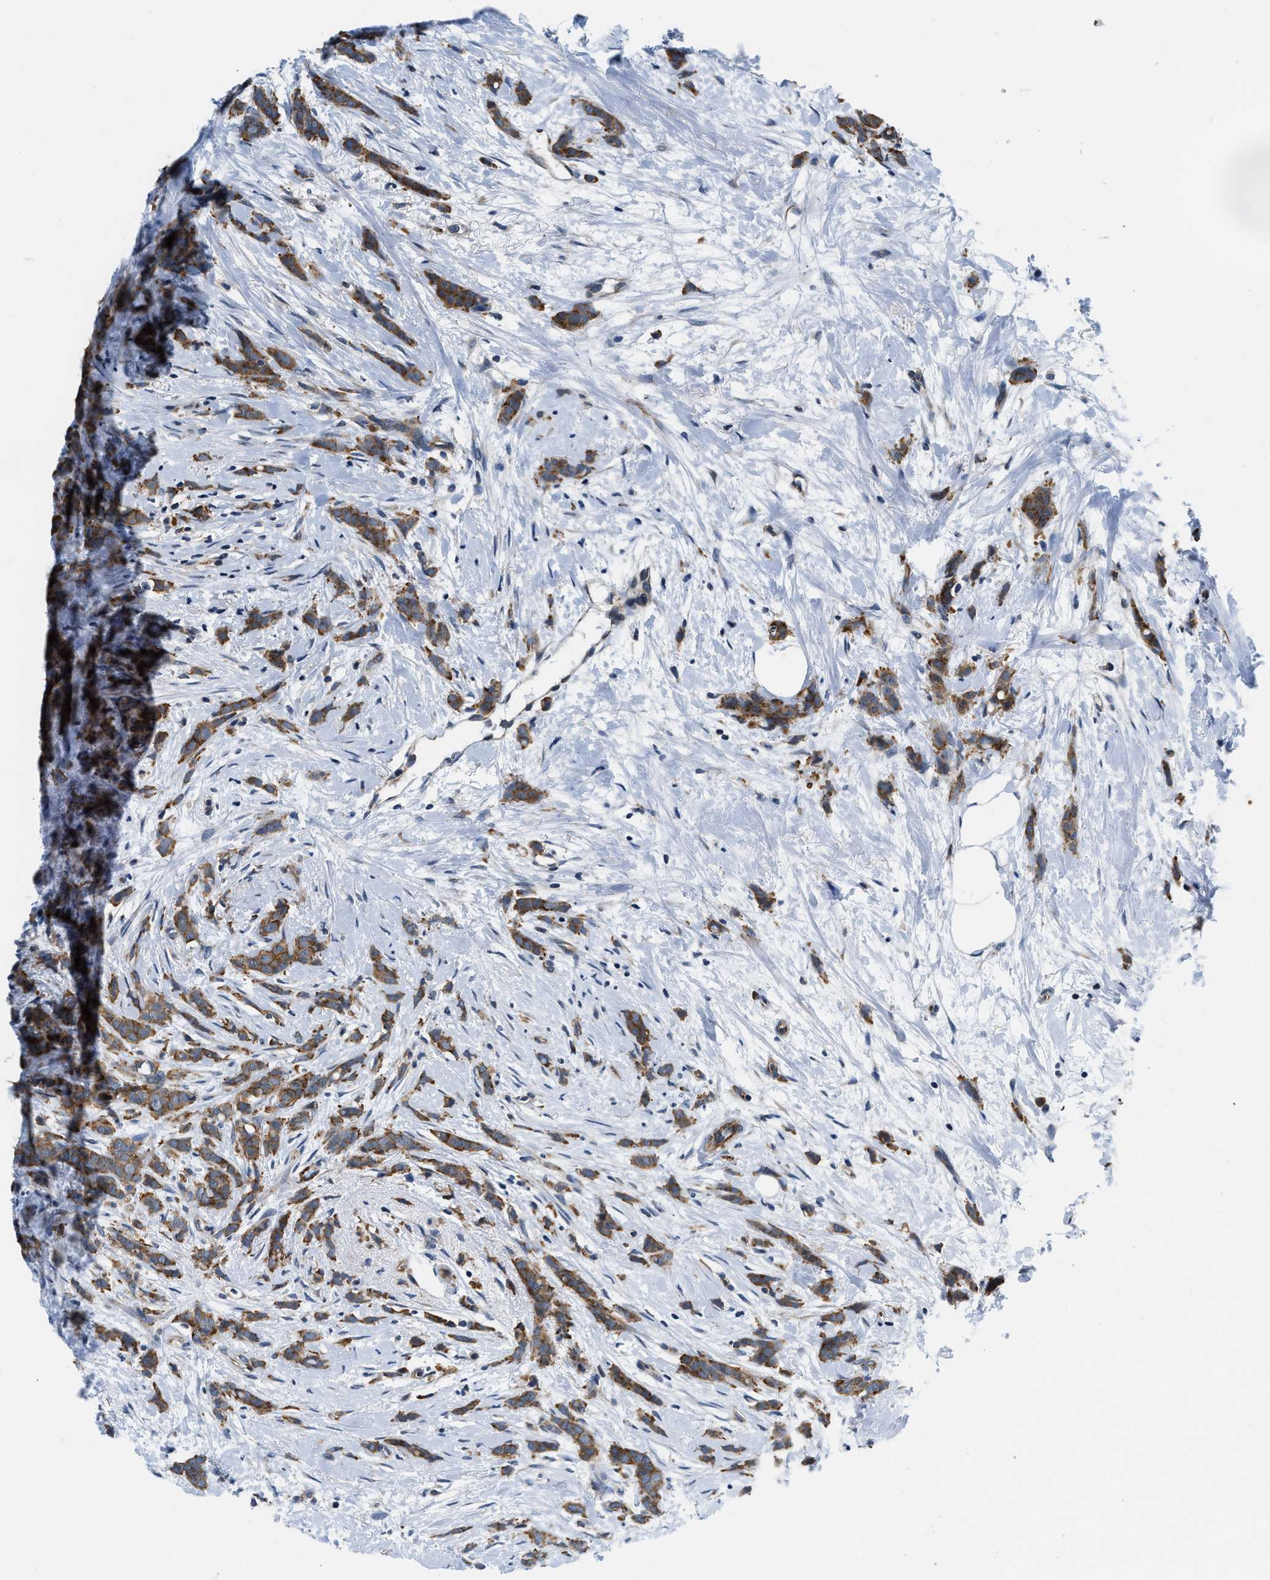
{"staining": {"intensity": "moderate", "quantity": ">75%", "location": "cytoplasmic/membranous"}, "tissue": "breast cancer", "cell_type": "Tumor cells", "image_type": "cancer", "snomed": [{"axis": "morphology", "description": "Lobular carcinoma, in situ"}, {"axis": "morphology", "description": "Lobular carcinoma"}, {"axis": "topography", "description": "Breast"}], "caption": "There is medium levels of moderate cytoplasmic/membranous expression in tumor cells of breast lobular carcinoma, as demonstrated by immunohistochemical staining (brown color).", "gene": "PA2G4", "patient": {"sex": "female", "age": 41}}